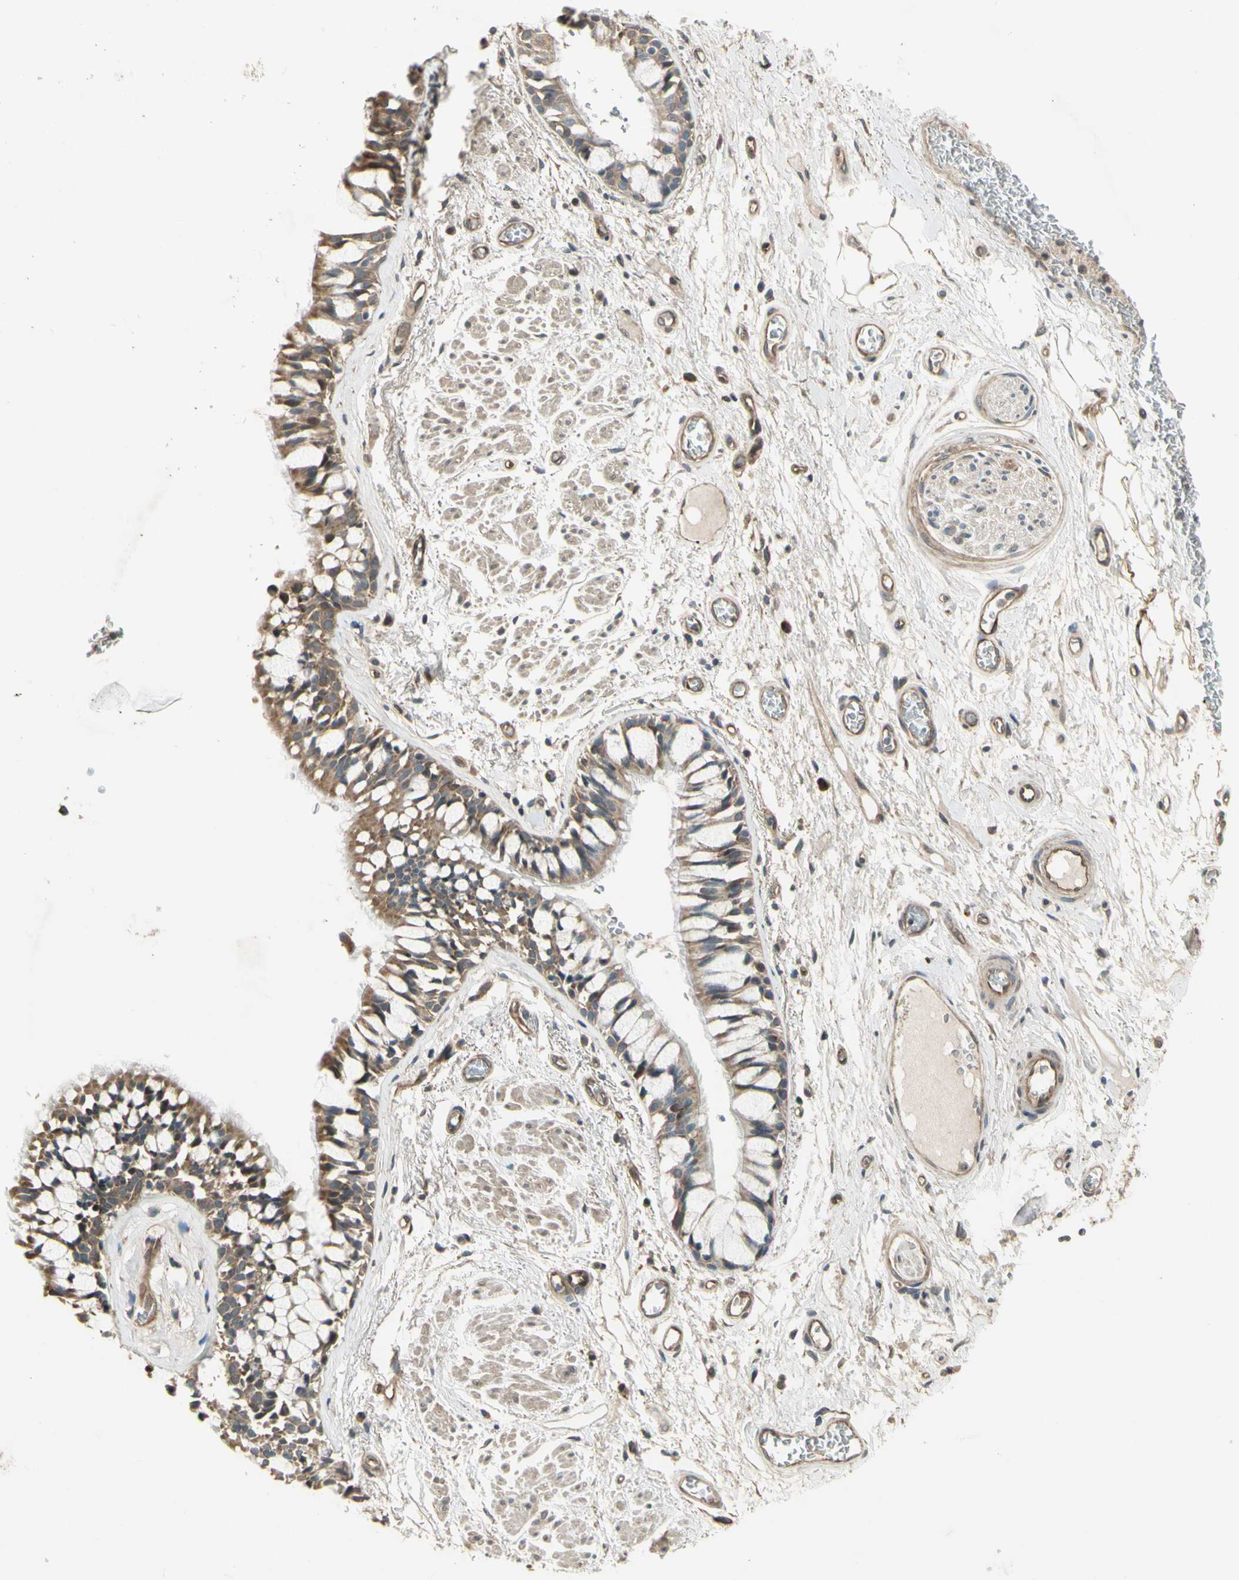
{"staining": {"intensity": "moderate", "quantity": ">75%", "location": "cytoplasmic/membranous"}, "tissue": "bronchus", "cell_type": "Respiratory epithelial cells", "image_type": "normal", "snomed": [{"axis": "morphology", "description": "Normal tissue, NOS"}, {"axis": "topography", "description": "Bronchus"}], "caption": "Protein expression analysis of benign bronchus exhibits moderate cytoplasmic/membranous positivity in approximately >75% of respiratory epithelial cells.", "gene": "EFNB2", "patient": {"sex": "male", "age": 66}}